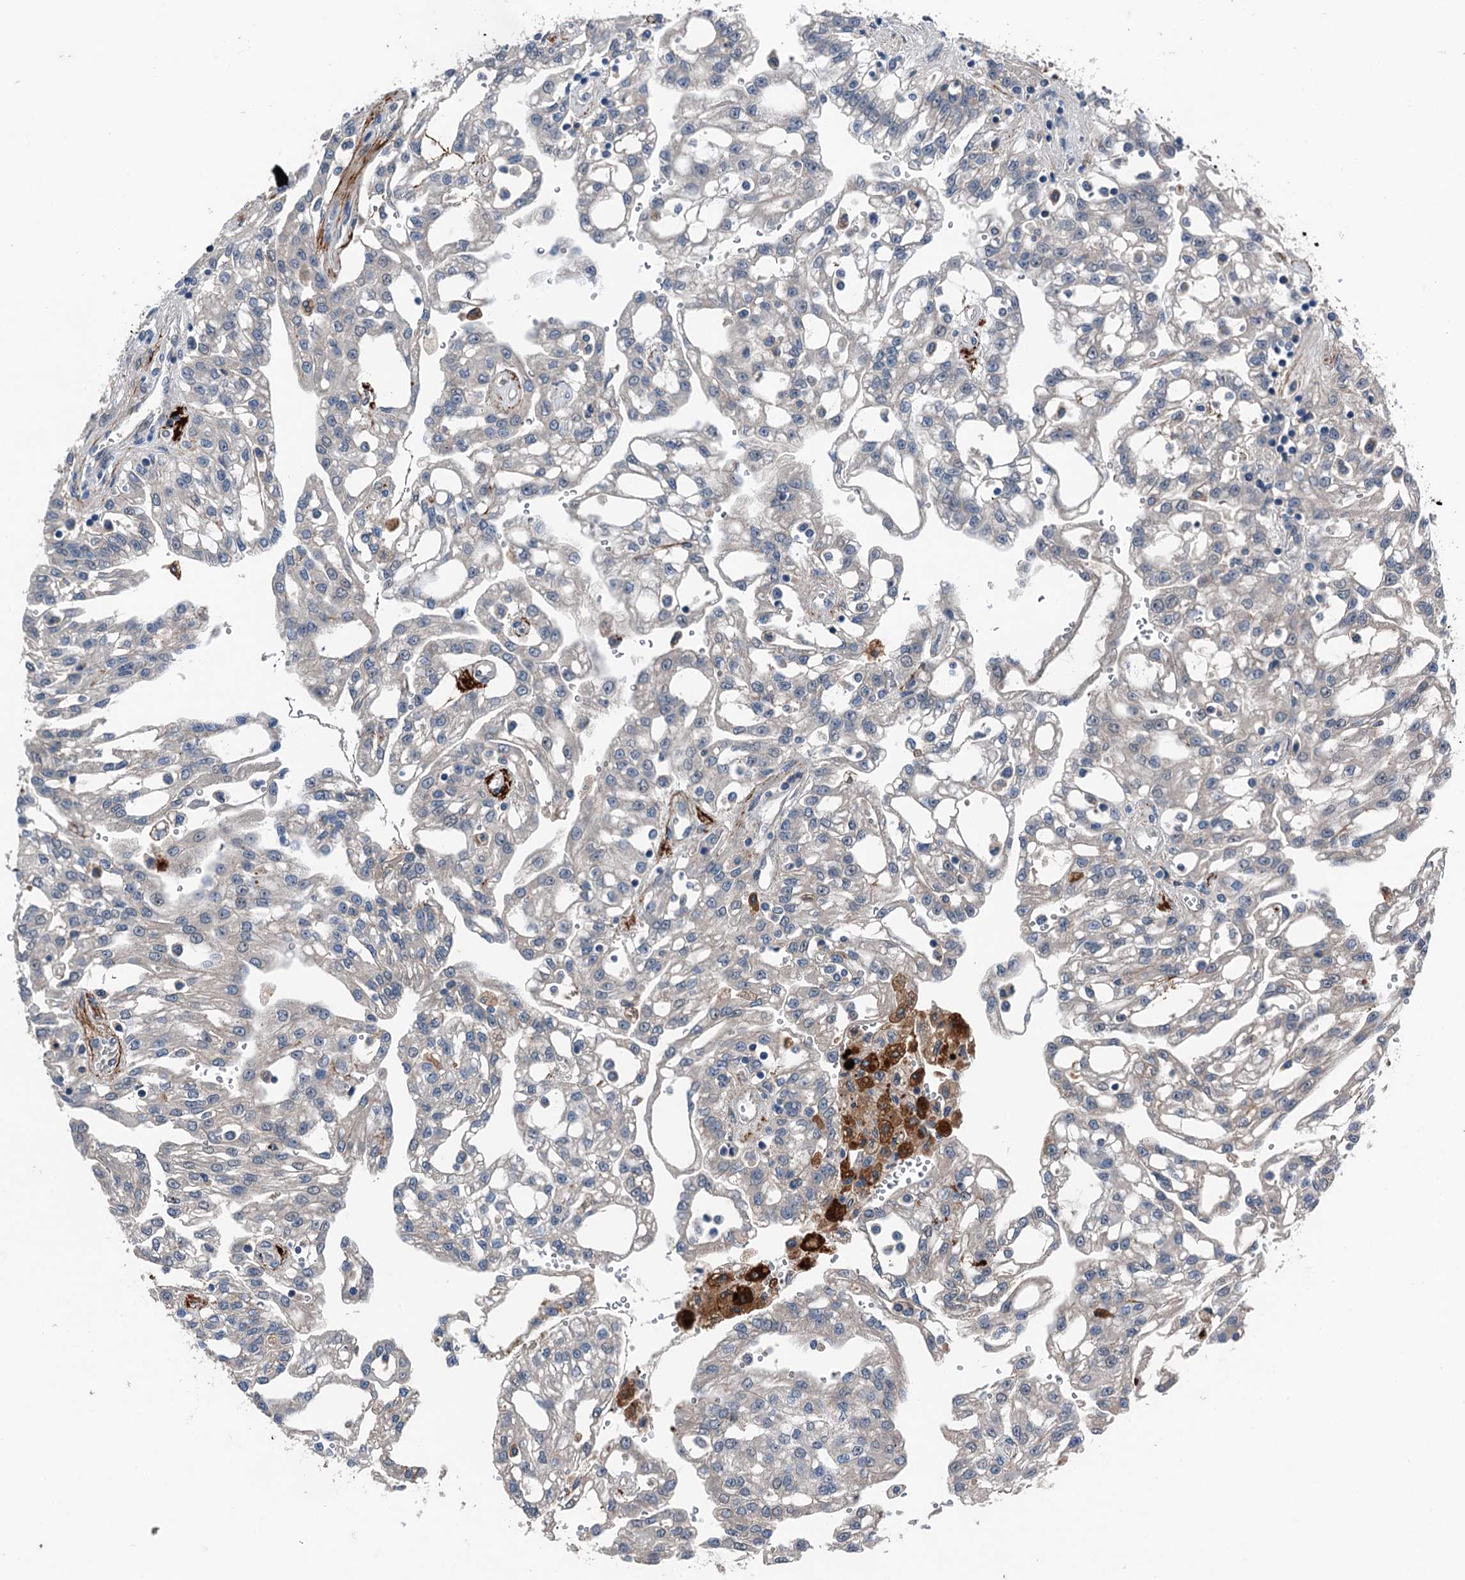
{"staining": {"intensity": "negative", "quantity": "none", "location": "none"}, "tissue": "renal cancer", "cell_type": "Tumor cells", "image_type": "cancer", "snomed": [{"axis": "morphology", "description": "Adenocarcinoma, NOS"}, {"axis": "topography", "description": "Kidney"}], "caption": "Immunohistochemistry of human adenocarcinoma (renal) displays no expression in tumor cells.", "gene": "SLC2A10", "patient": {"sex": "male", "age": 63}}